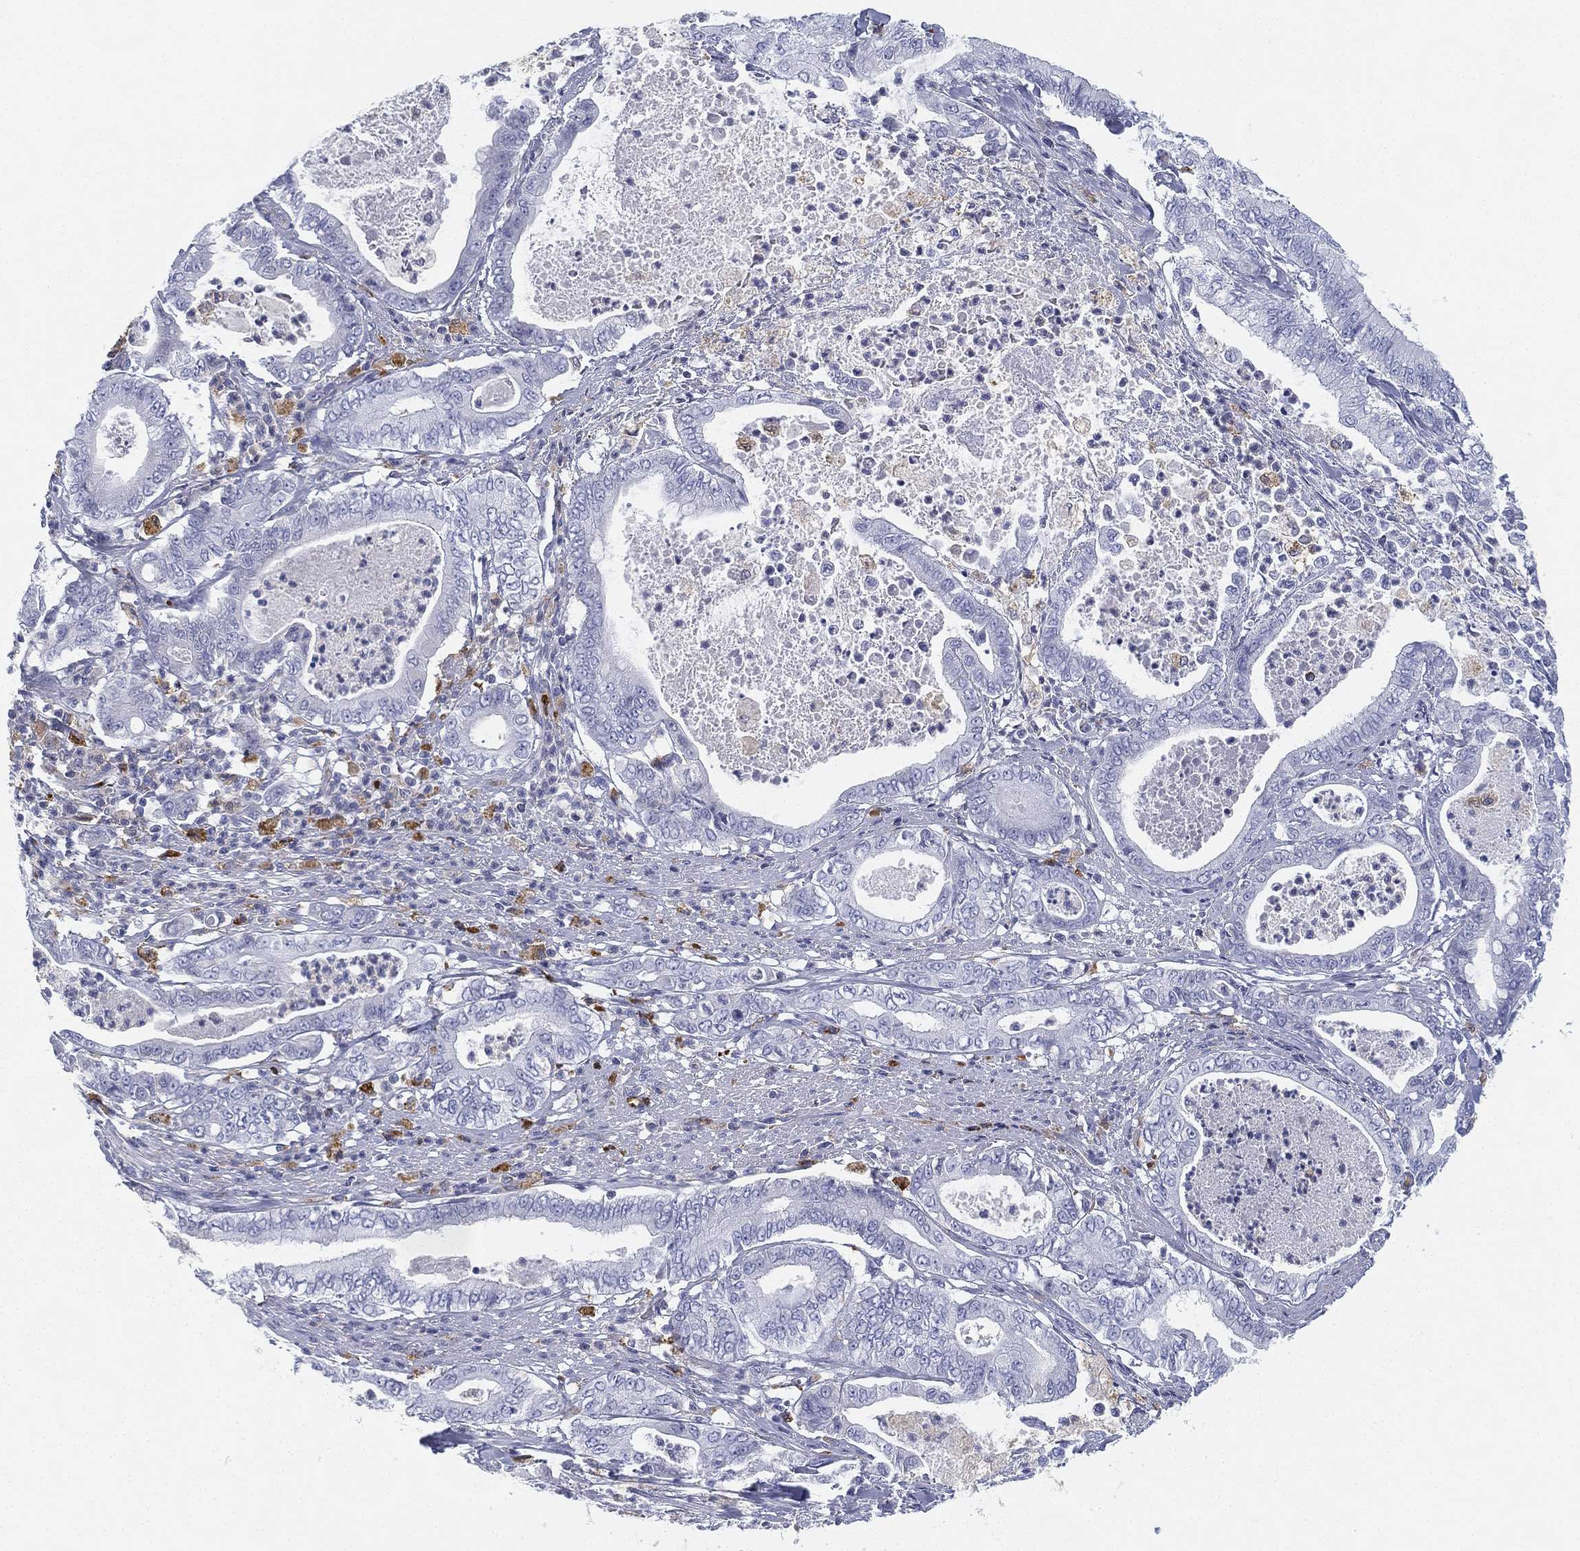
{"staining": {"intensity": "negative", "quantity": "none", "location": "none"}, "tissue": "pancreatic cancer", "cell_type": "Tumor cells", "image_type": "cancer", "snomed": [{"axis": "morphology", "description": "Adenocarcinoma, NOS"}, {"axis": "topography", "description": "Pancreas"}], "caption": "Immunohistochemical staining of pancreatic adenocarcinoma displays no significant expression in tumor cells.", "gene": "NPC2", "patient": {"sex": "male", "age": 71}}